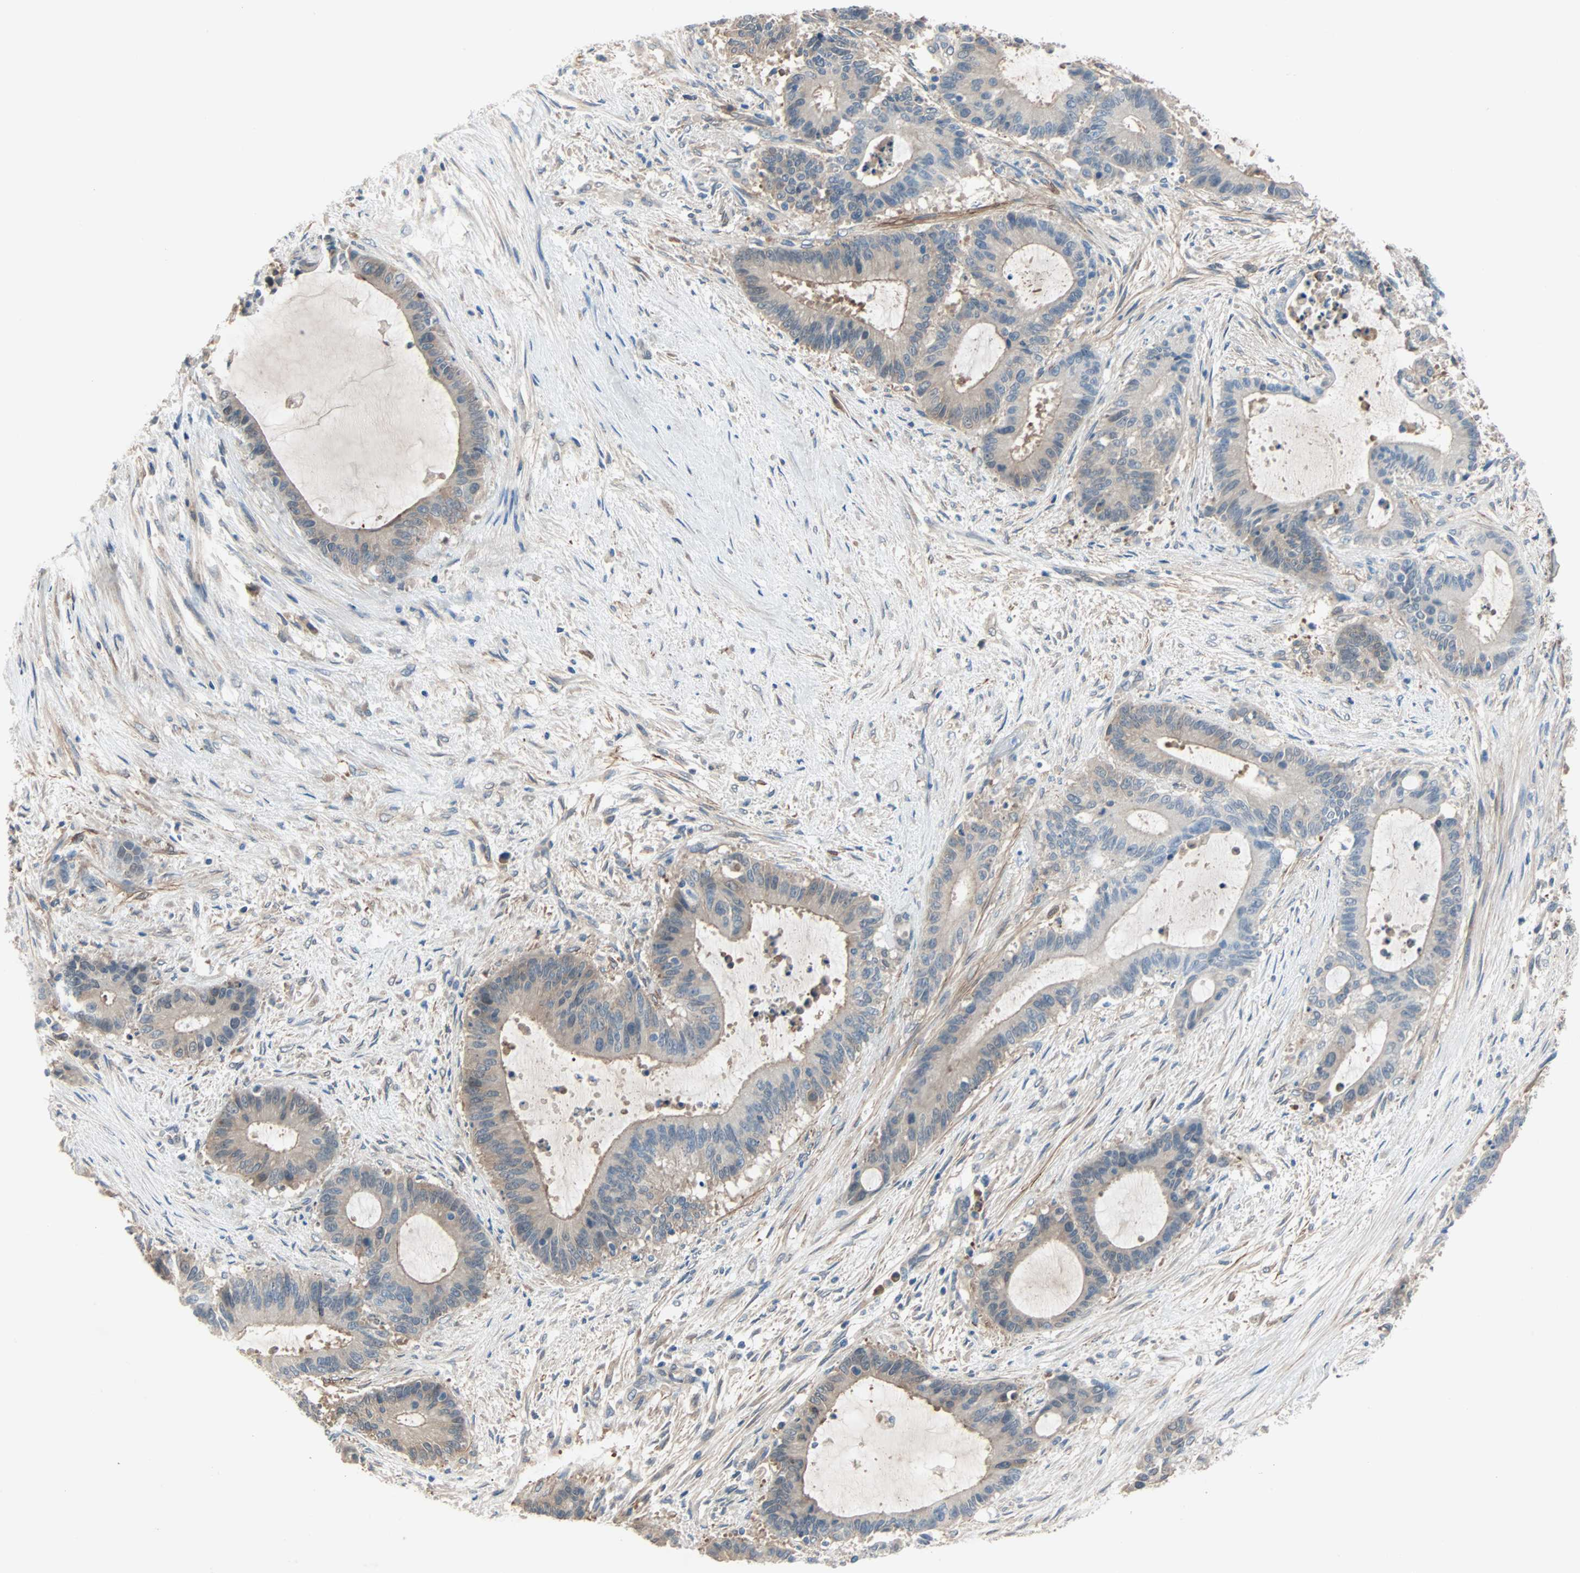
{"staining": {"intensity": "weak", "quantity": ">75%", "location": "cytoplasmic/membranous"}, "tissue": "liver cancer", "cell_type": "Tumor cells", "image_type": "cancer", "snomed": [{"axis": "morphology", "description": "Cholangiocarcinoma"}, {"axis": "topography", "description": "Liver"}], "caption": "This is a histology image of immunohistochemistry (IHC) staining of liver cancer (cholangiocarcinoma), which shows weak staining in the cytoplasmic/membranous of tumor cells.", "gene": "TNFRSF12A", "patient": {"sex": "female", "age": 73}}